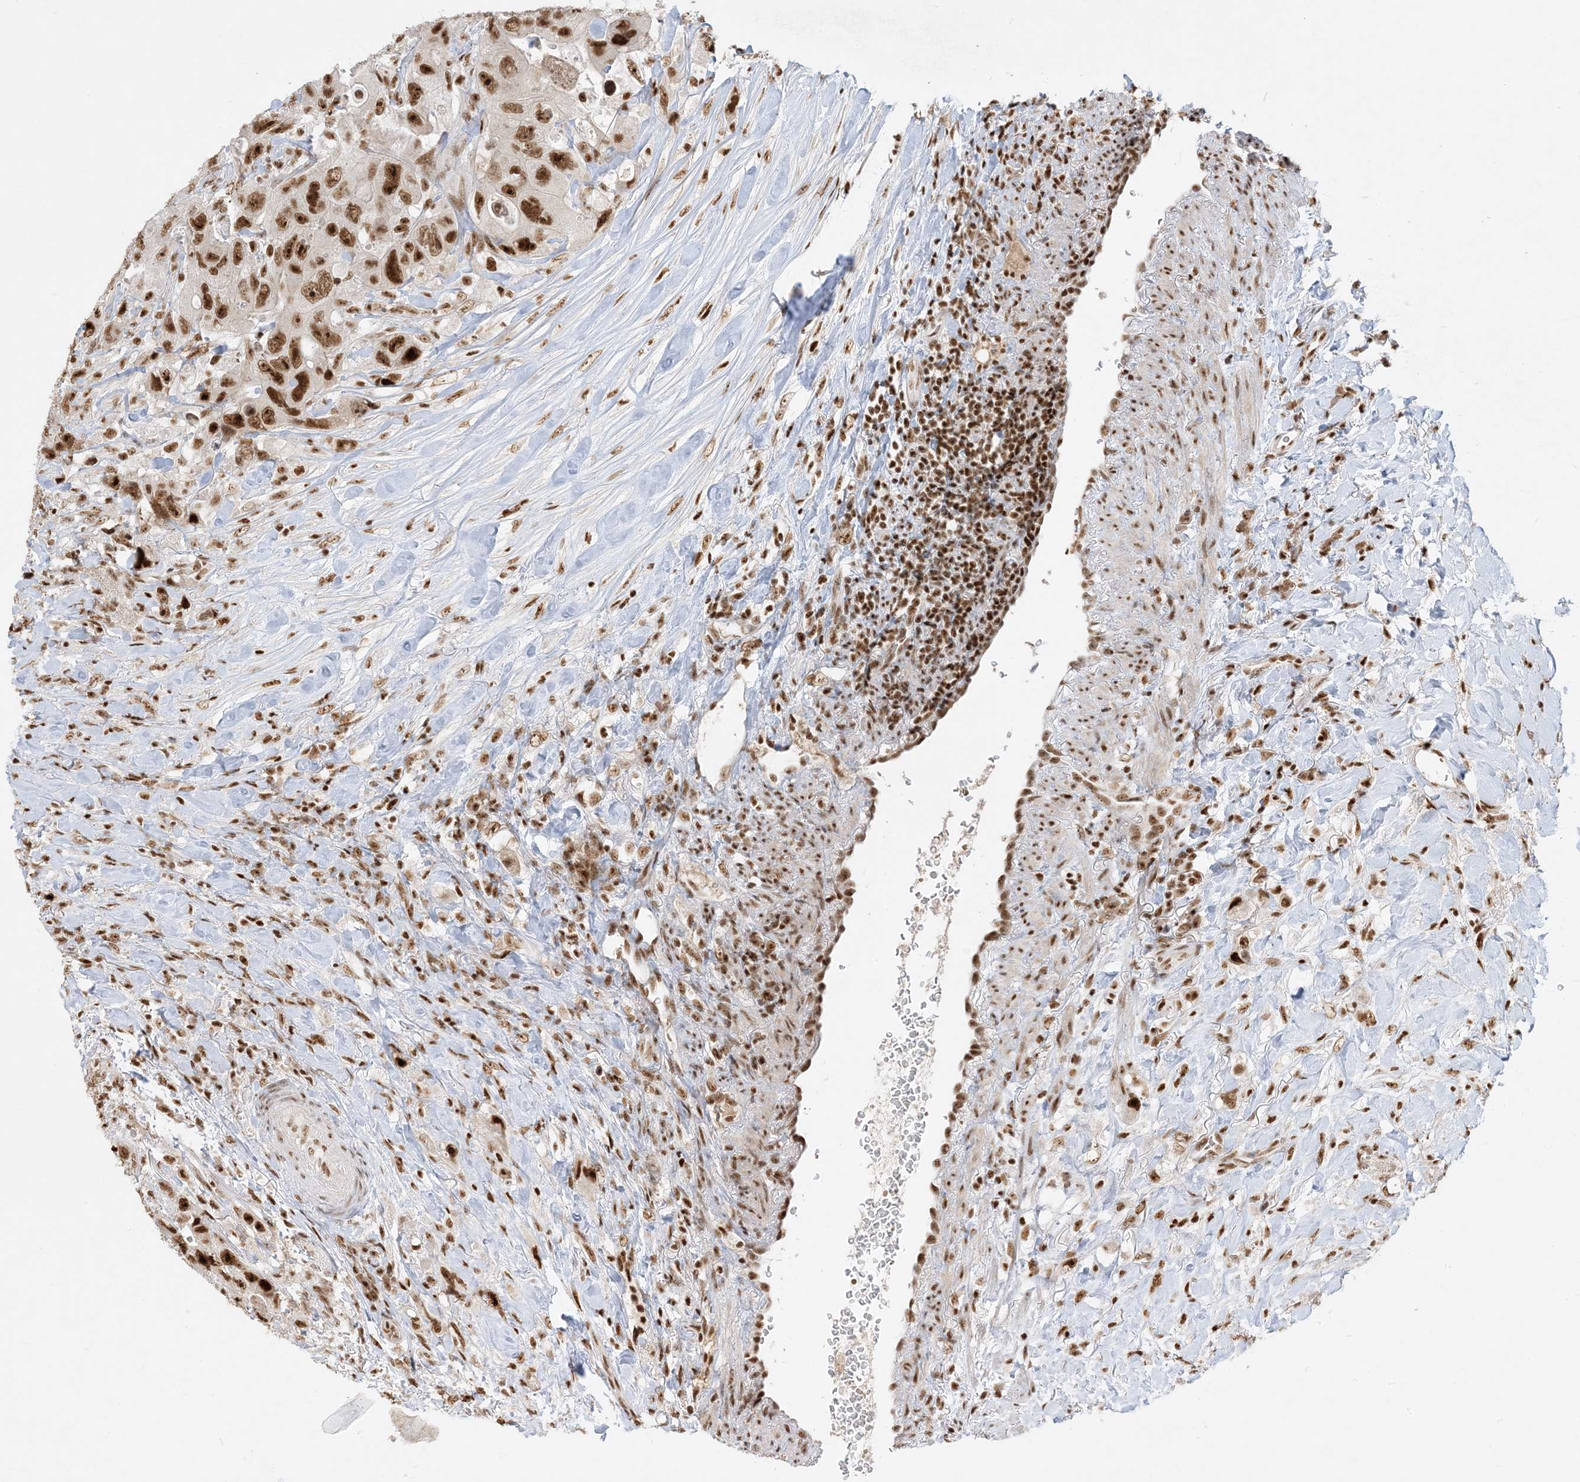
{"staining": {"intensity": "strong", "quantity": ">75%", "location": "nuclear"}, "tissue": "colorectal cancer", "cell_type": "Tumor cells", "image_type": "cancer", "snomed": [{"axis": "morphology", "description": "Adenocarcinoma, NOS"}, {"axis": "topography", "description": "Colon"}], "caption": "Immunohistochemical staining of human adenocarcinoma (colorectal) reveals strong nuclear protein expression in about >75% of tumor cells.", "gene": "PPIL2", "patient": {"sex": "female", "age": 46}}